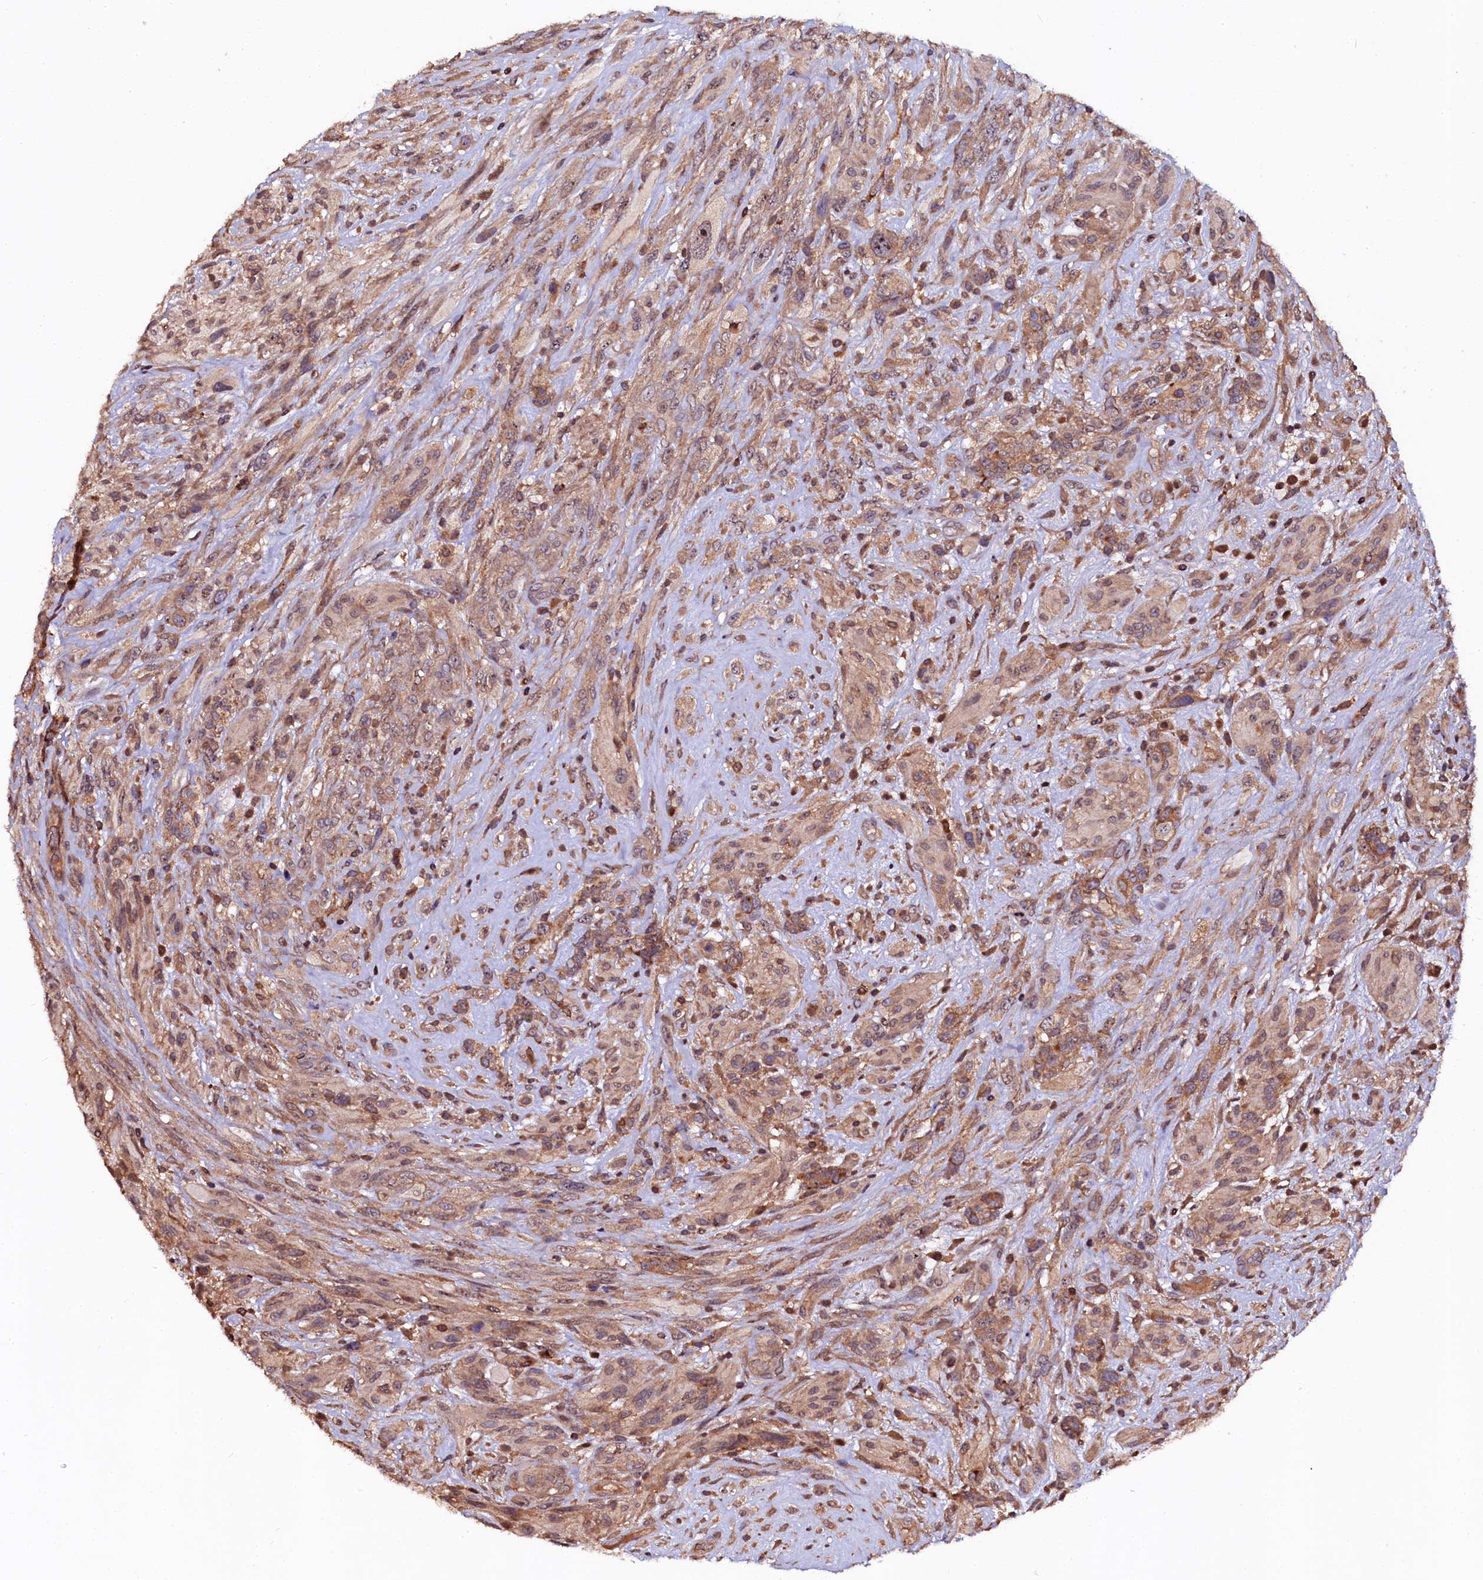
{"staining": {"intensity": "moderate", "quantity": "25%-75%", "location": "cytoplasmic/membranous"}, "tissue": "glioma", "cell_type": "Tumor cells", "image_type": "cancer", "snomed": [{"axis": "morphology", "description": "Glioma, malignant, High grade"}, {"axis": "topography", "description": "Brain"}], "caption": "The micrograph reveals staining of malignant high-grade glioma, revealing moderate cytoplasmic/membranous protein expression (brown color) within tumor cells.", "gene": "N4BP1", "patient": {"sex": "male", "age": 61}}